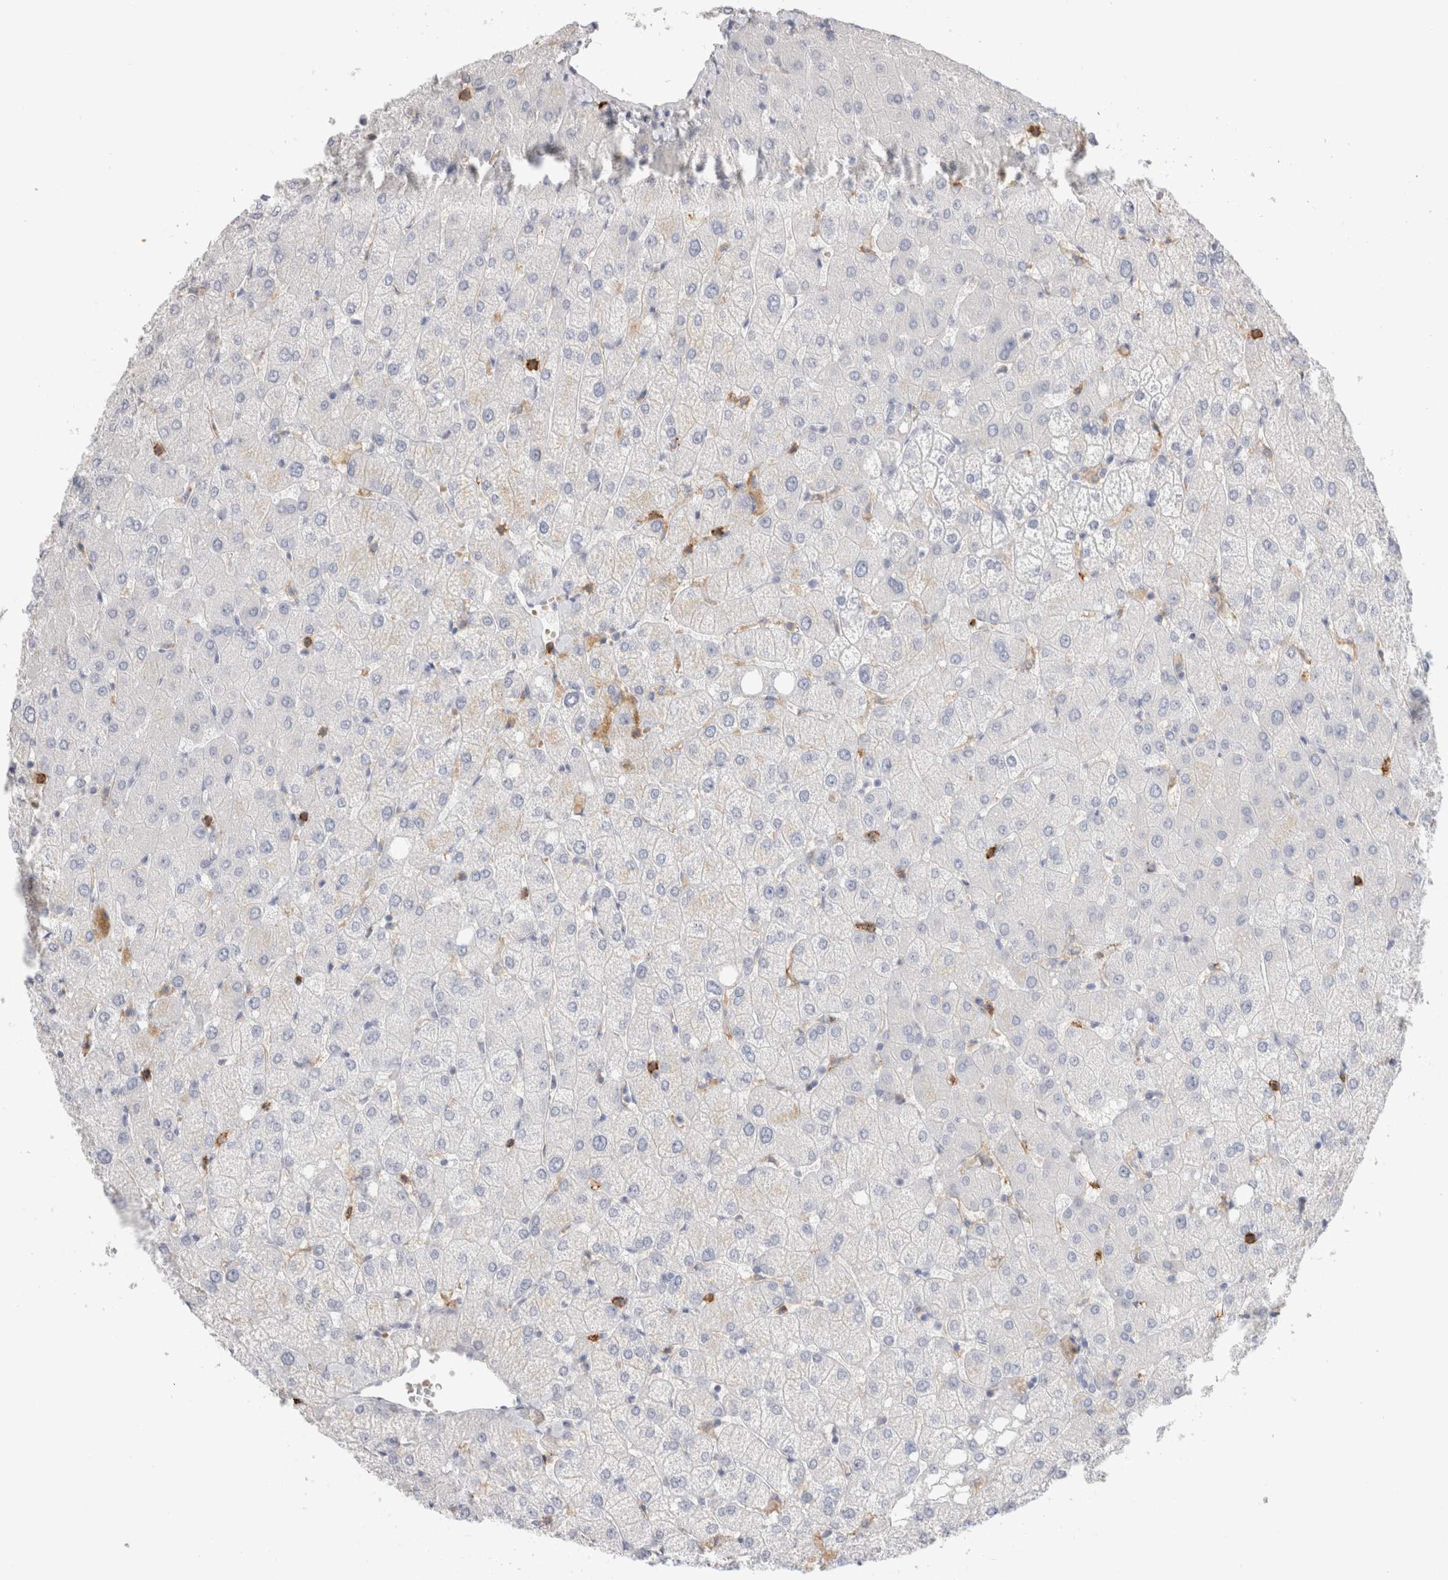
{"staining": {"intensity": "negative", "quantity": "none", "location": "none"}, "tissue": "liver", "cell_type": "Cholangiocytes", "image_type": "normal", "snomed": [{"axis": "morphology", "description": "Normal tissue, NOS"}, {"axis": "topography", "description": "Liver"}], "caption": "Immunohistochemistry (IHC) histopathology image of normal liver stained for a protein (brown), which exhibits no staining in cholangiocytes. (Immunohistochemistry (IHC), brightfield microscopy, high magnification).", "gene": "CD38", "patient": {"sex": "female", "age": 54}}